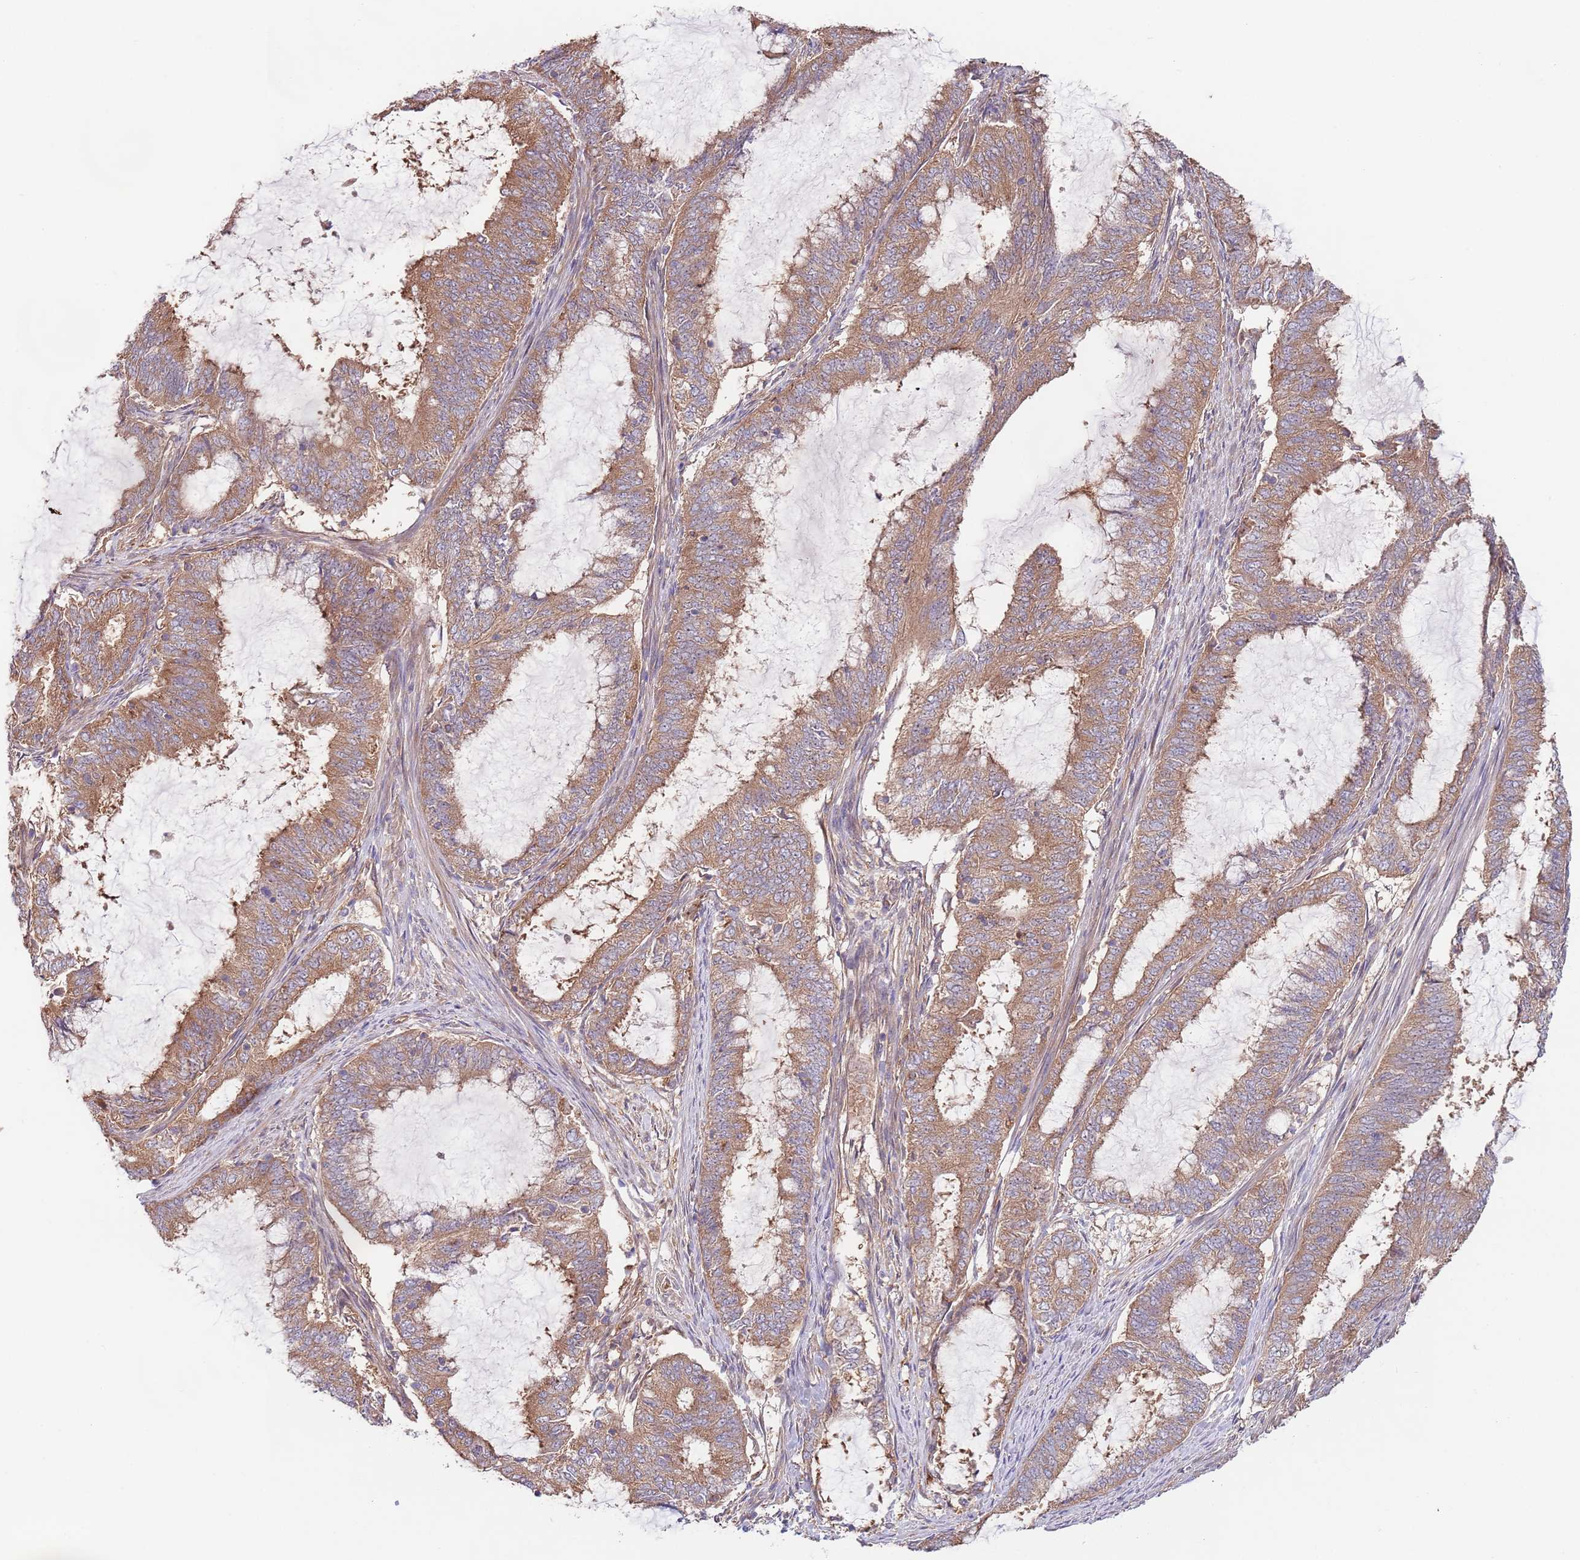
{"staining": {"intensity": "moderate", "quantity": ">75%", "location": "cytoplasmic/membranous"}, "tissue": "endometrial cancer", "cell_type": "Tumor cells", "image_type": "cancer", "snomed": [{"axis": "morphology", "description": "Adenocarcinoma, NOS"}, {"axis": "topography", "description": "Endometrium"}], "caption": "Protein staining of adenocarcinoma (endometrial) tissue exhibits moderate cytoplasmic/membranous staining in about >75% of tumor cells.", "gene": "EIF3F", "patient": {"sex": "female", "age": 51}}